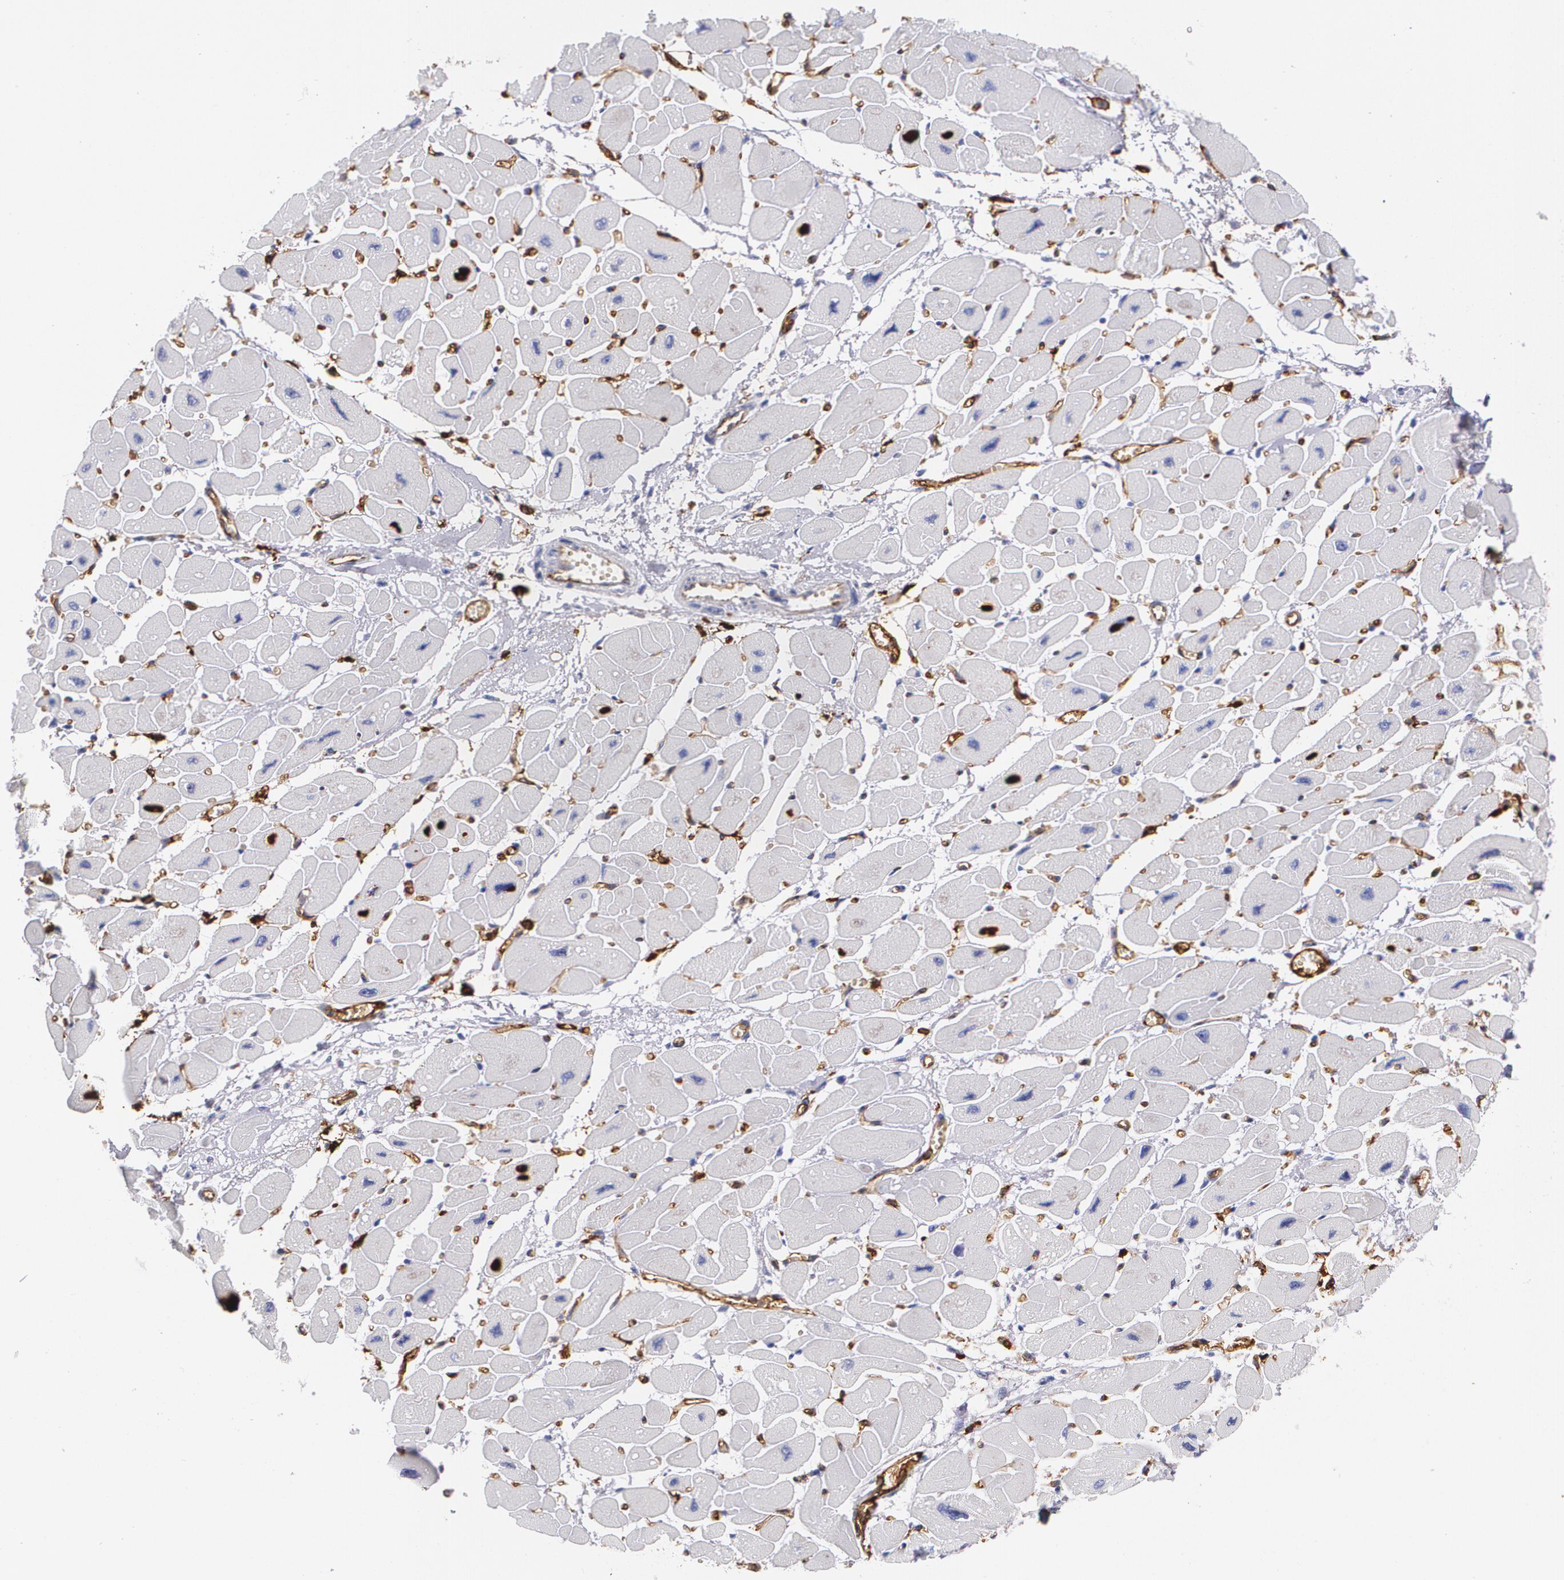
{"staining": {"intensity": "weak", "quantity": ">75%", "location": "cytoplasmic/membranous"}, "tissue": "heart muscle", "cell_type": "Cardiomyocytes", "image_type": "normal", "snomed": [{"axis": "morphology", "description": "Normal tissue, NOS"}, {"axis": "topography", "description": "Heart"}], "caption": "Weak cytoplasmic/membranous protein staining is appreciated in about >75% of cardiomyocytes in heart muscle. (IHC, brightfield microscopy, high magnification).", "gene": "HLA", "patient": {"sex": "female", "age": 54}}